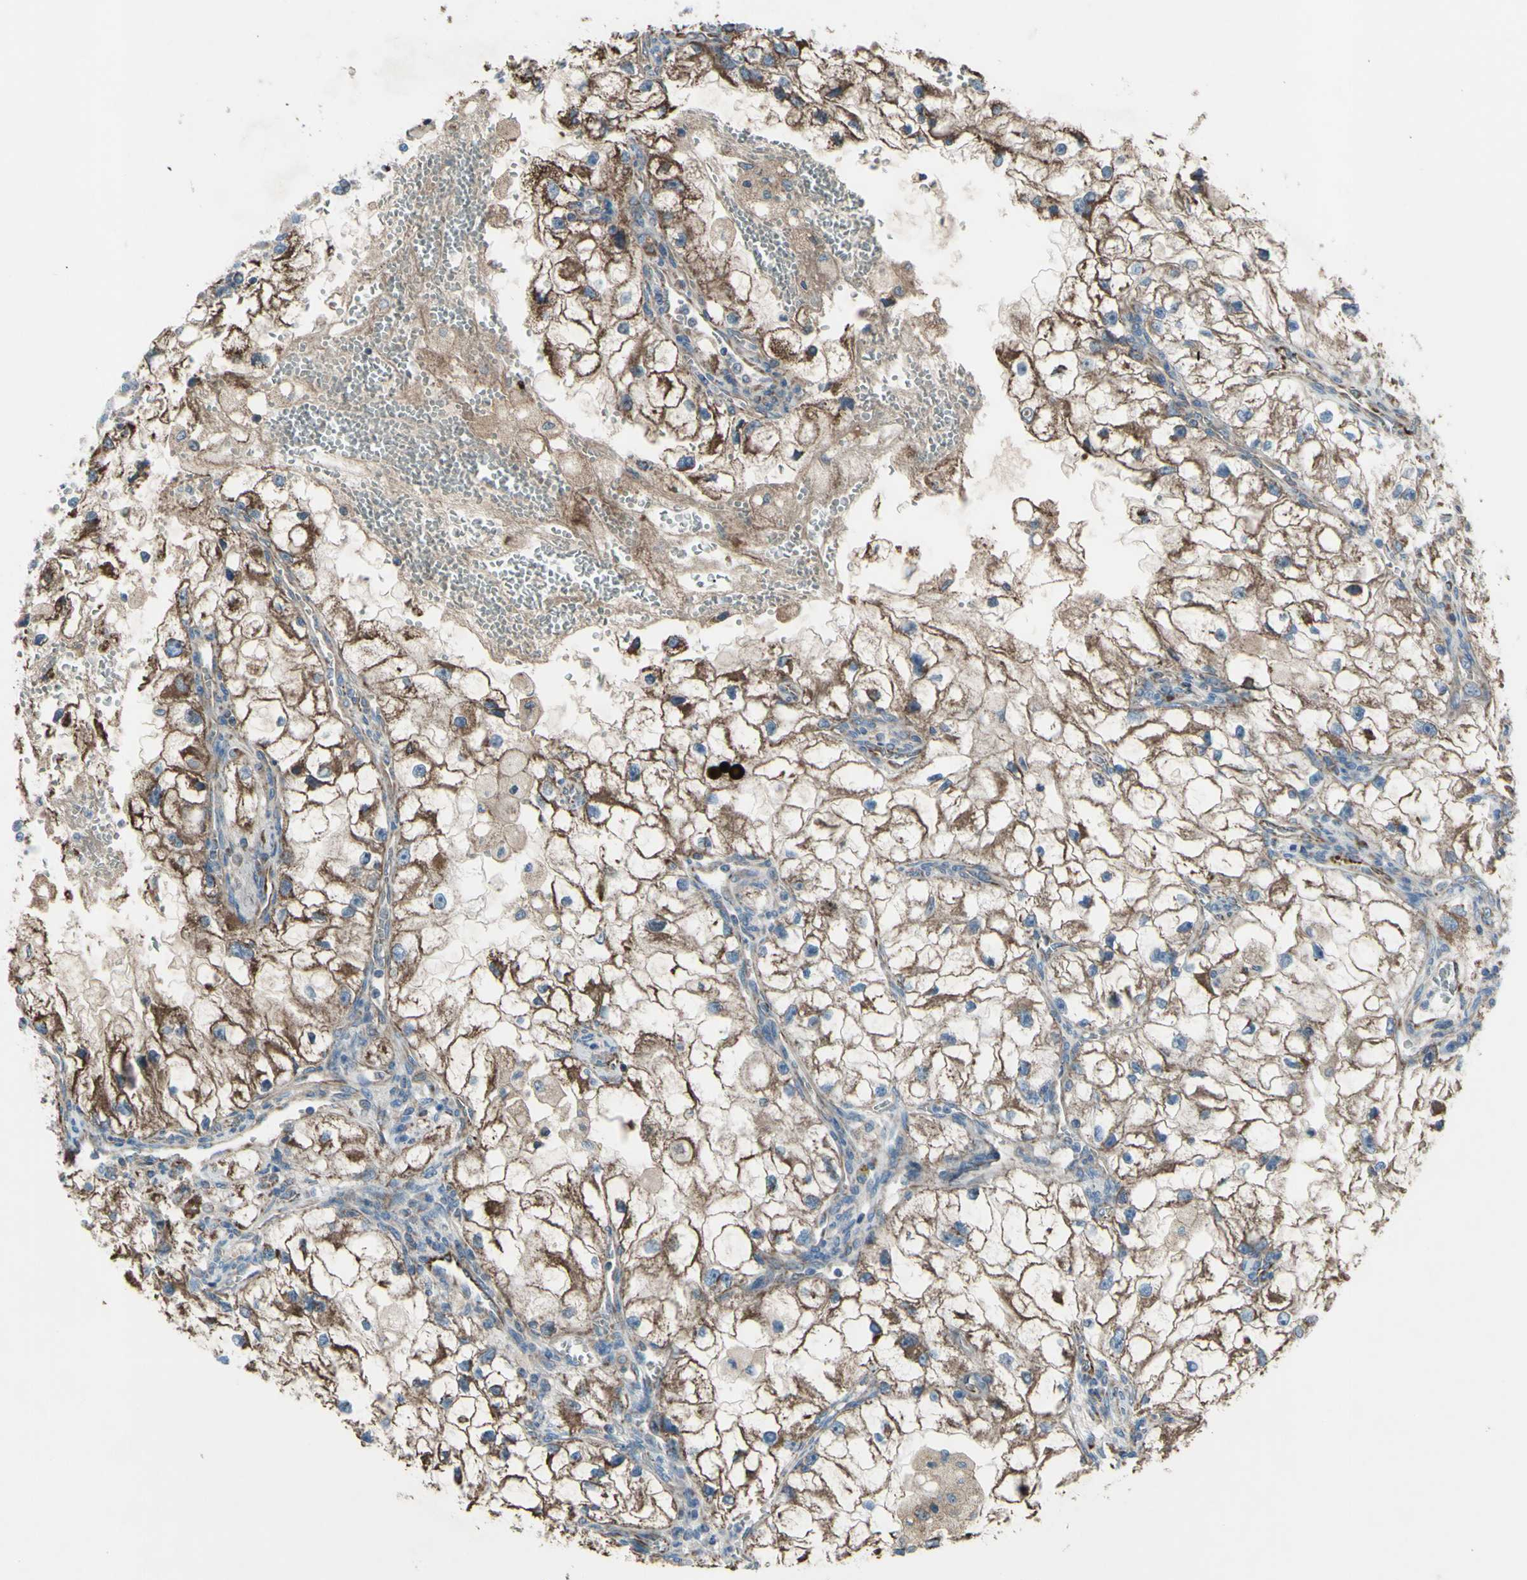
{"staining": {"intensity": "moderate", "quantity": ">75%", "location": "cytoplasmic/membranous"}, "tissue": "renal cancer", "cell_type": "Tumor cells", "image_type": "cancer", "snomed": [{"axis": "morphology", "description": "Adenocarcinoma, NOS"}, {"axis": "topography", "description": "Kidney"}], "caption": "DAB (3,3'-diaminobenzidine) immunohistochemical staining of human renal cancer (adenocarcinoma) reveals moderate cytoplasmic/membranous protein staining in about >75% of tumor cells.", "gene": "EMC7", "patient": {"sex": "female", "age": 70}}